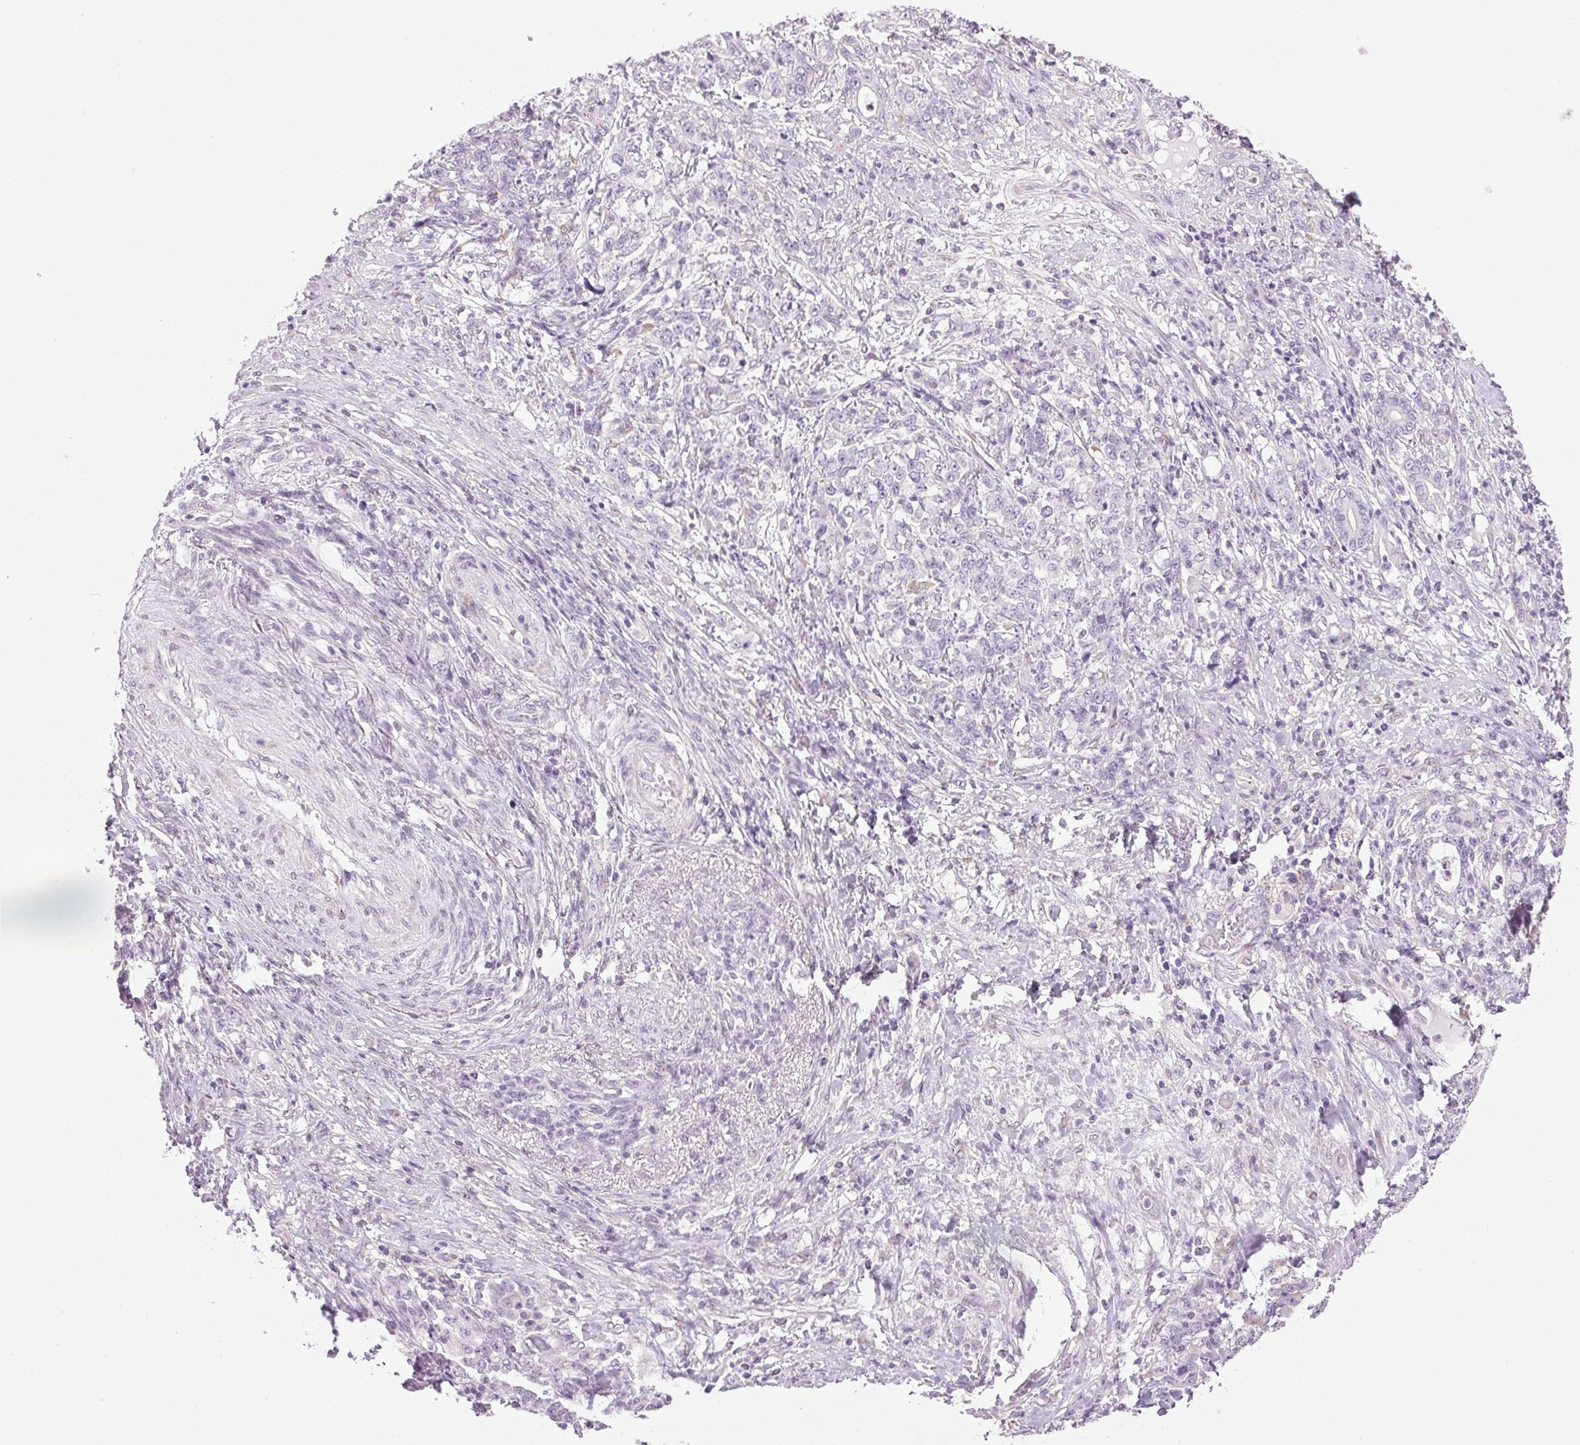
{"staining": {"intensity": "negative", "quantity": "none", "location": "none"}, "tissue": "stomach cancer", "cell_type": "Tumor cells", "image_type": "cancer", "snomed": [{"axis": "morphology", "description": "Adenocarcinoma, NOS"}, {"axis": "topography", "description": "Stomach"}], "caption": "High magnification brightfield microscopy of stomach cancer (adenocarcinoma) stained with DAB (3,3'-diaminobenzidine) (brown) and counterstained with hematoxylin (blue): tumor cells show no significant staining.", "gene": "DNAJC6", "patient": {"sex": "female", "age": 79}}